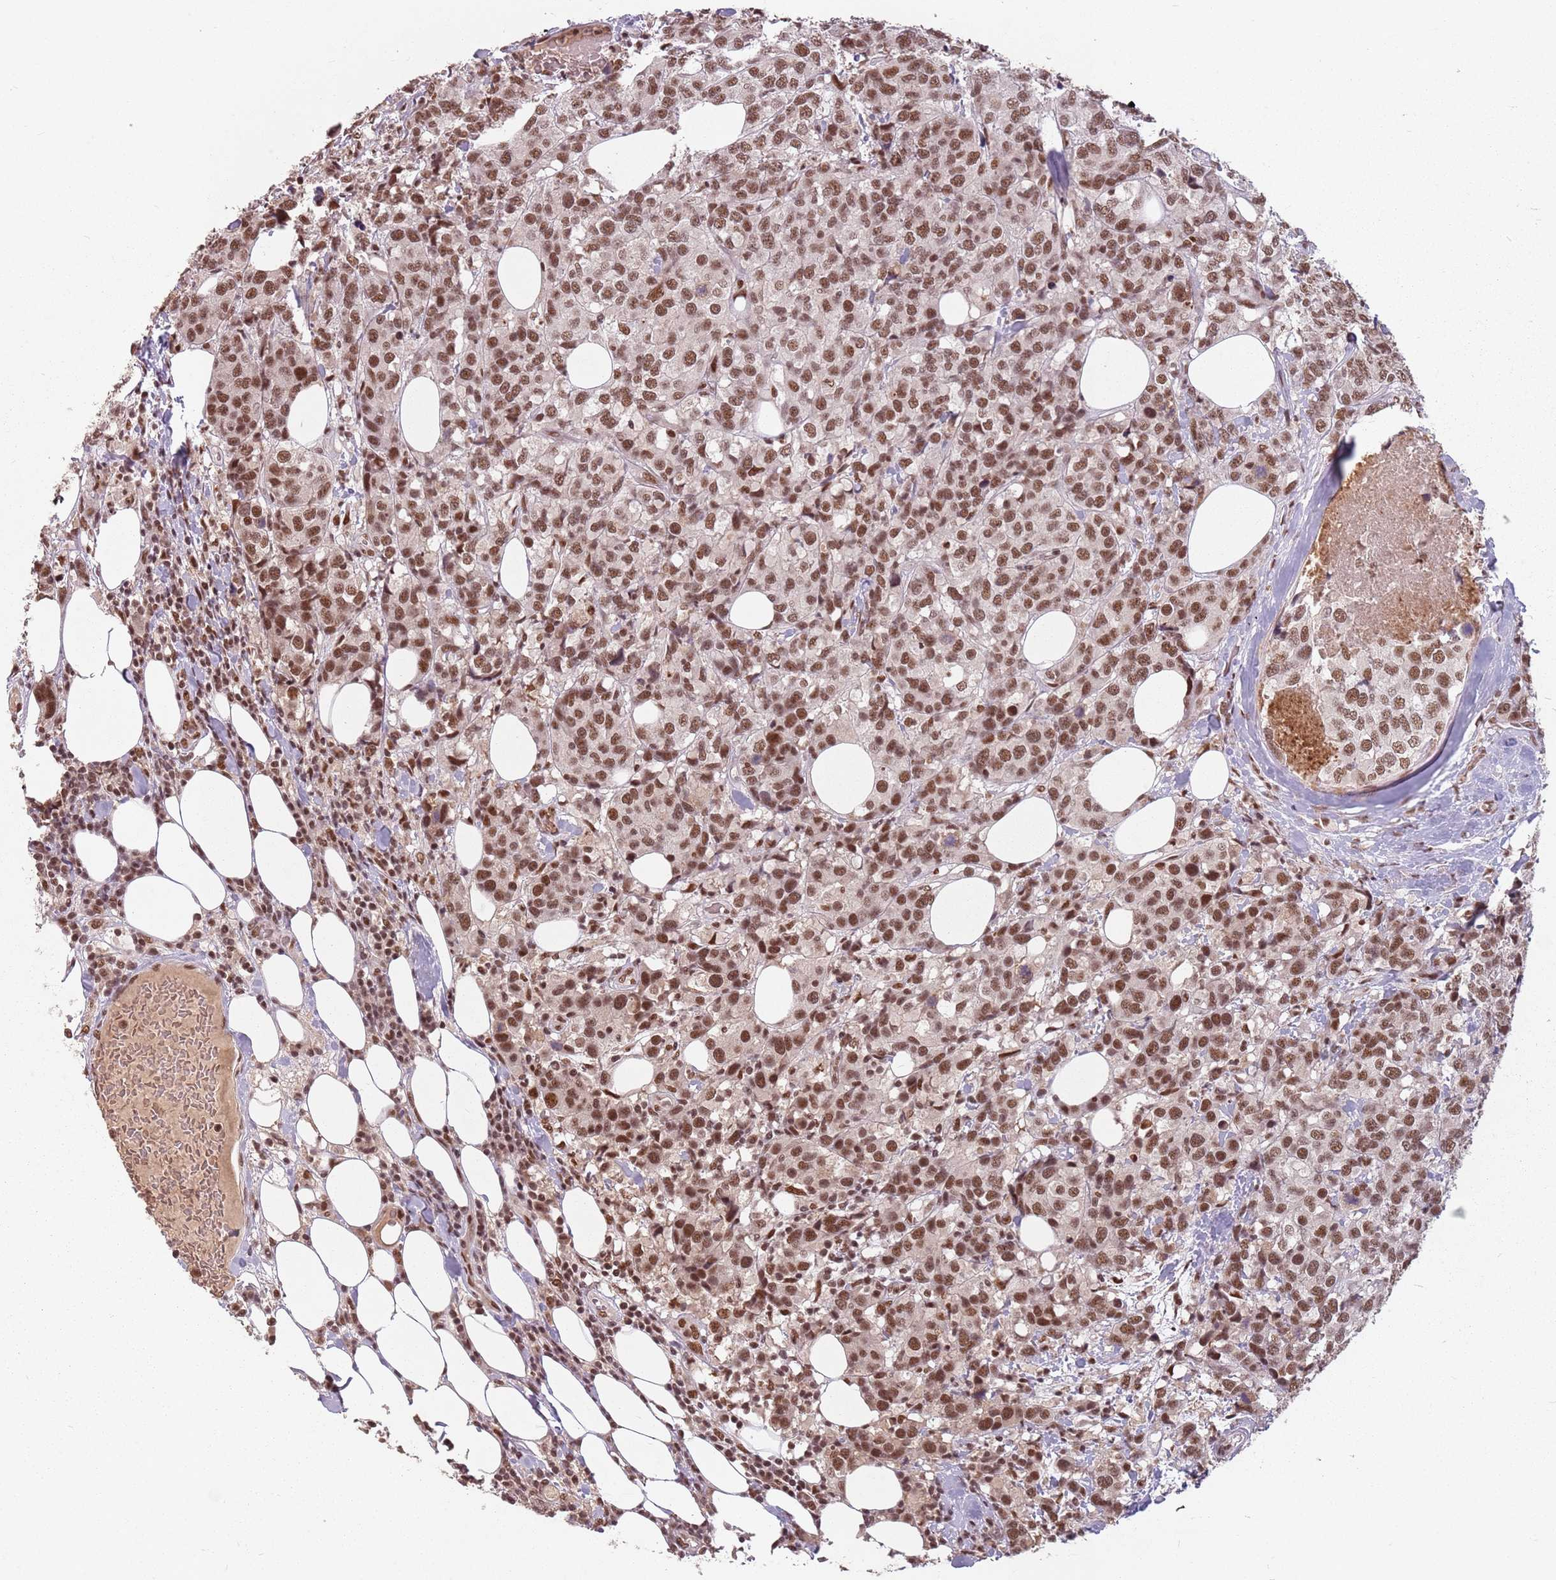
{"staining": {"intensity": "moderate", "quantity": ">75%", "location": "nuclear"}, "tissue": "breast cancer", "cell_type": "Tumor cells", "image_type": "cancer", "snomed": [{"axis": "morphology", "description": "Lobular carcinoma"}, {"axis": "topography", "description": "Breast"}], "caption": "This photomicrograph displays breast cancer (lobular carcinoma) stained with immunohistochemistry (IHC) to label a protein in brown. The nuclear of tumor cells show moderate positivity for the protein. Nuclei are counter-stained blue.", "gene": "NCBP1", "patient": {"sex": "female", "age": 59}}